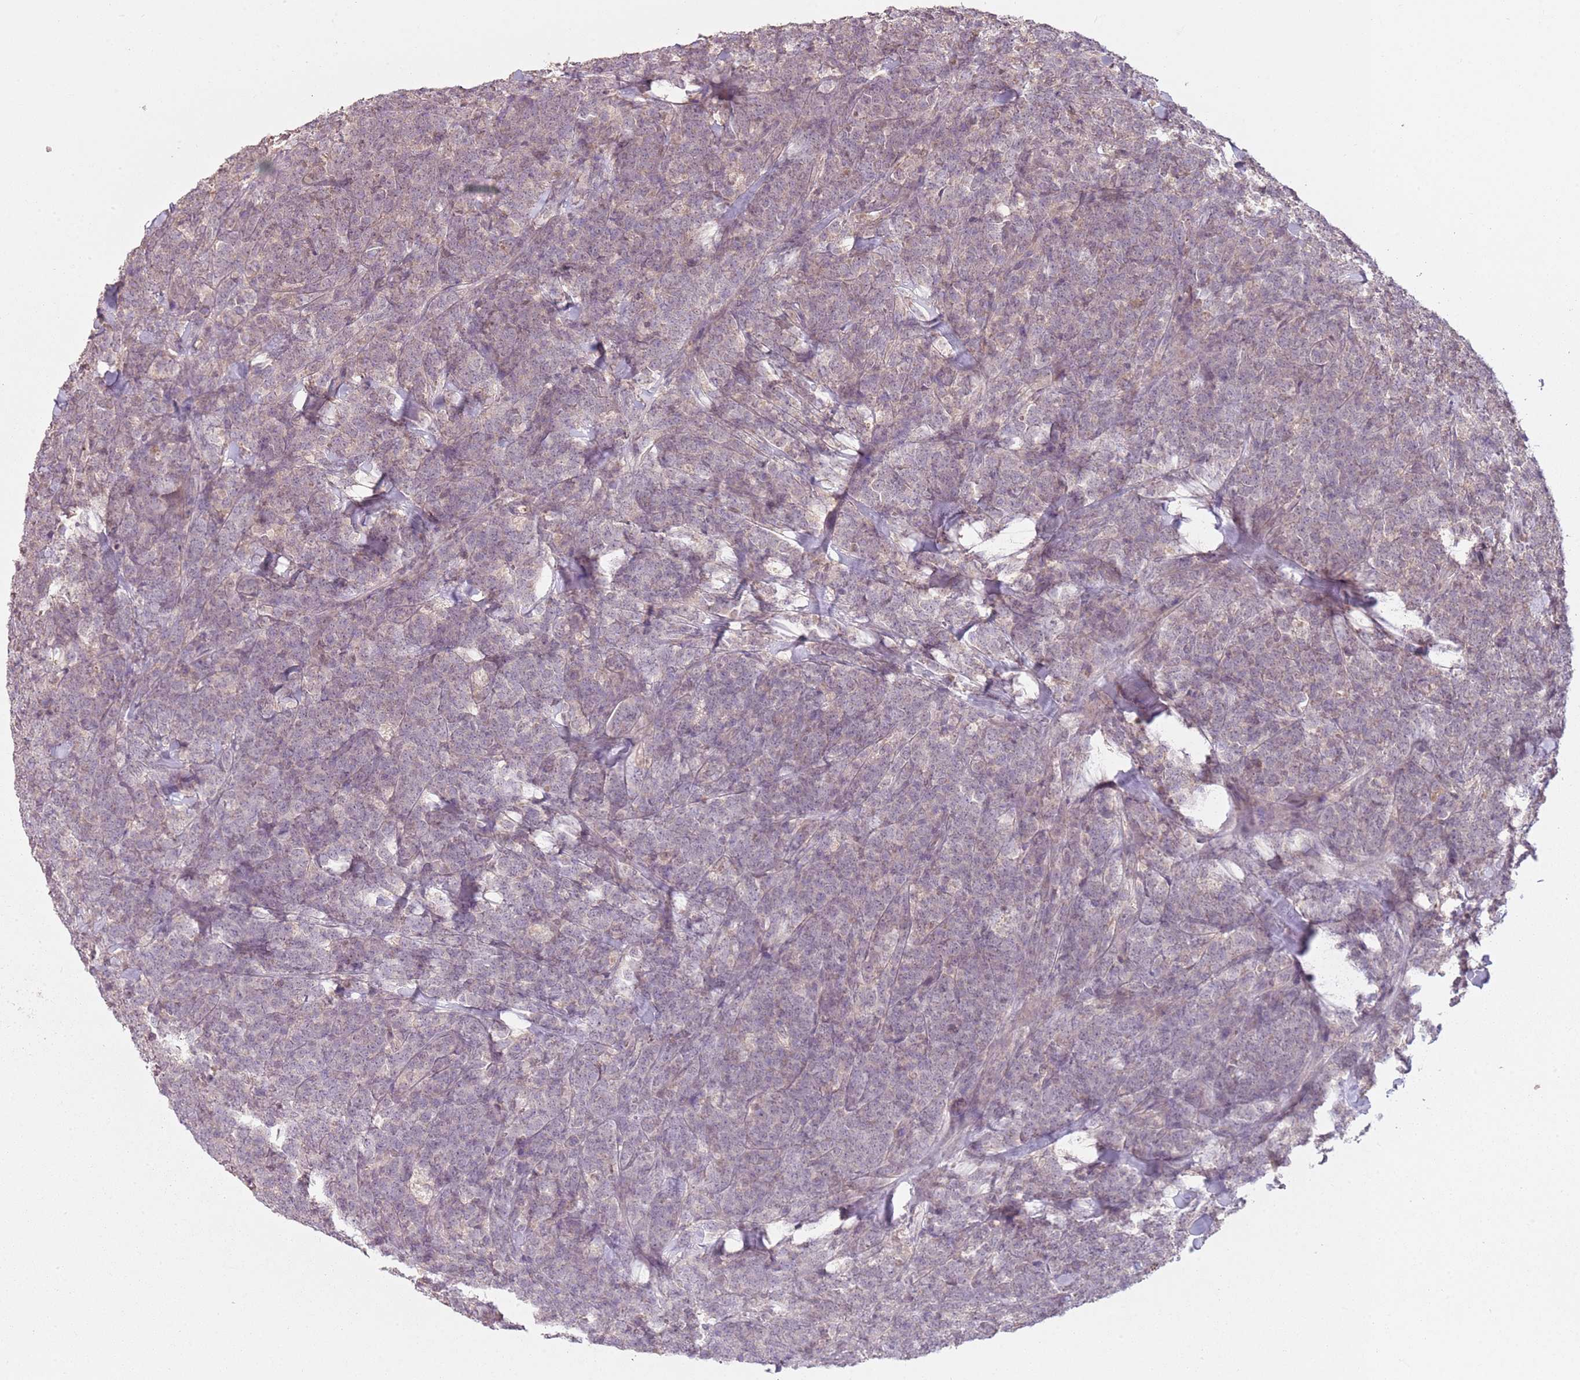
{"staining": {"intensity": "weak", "quantity": "25%-75%", "location": "cytoplasmic/membranous"}, "tissue": "lymphoma", "cell_type": "Tumor cells", "image_type": "cancer", "snomed": [{"axis": "morphology", "description": "Malignant lymphoma, non-Hodgkin's type, High grade"}, {"axis": "topography", "description": "Small intestine"}], "caption": "Brown immunohistochemical staining in malignant lymphoma, non-Hodgkin's type (high-grade) reveals weak cytoplasmic/membranous expression in approximately 25%-75% of tumor cells.", "gene": "TEKT4", "patient": {"sex": "male", "age": 8}}